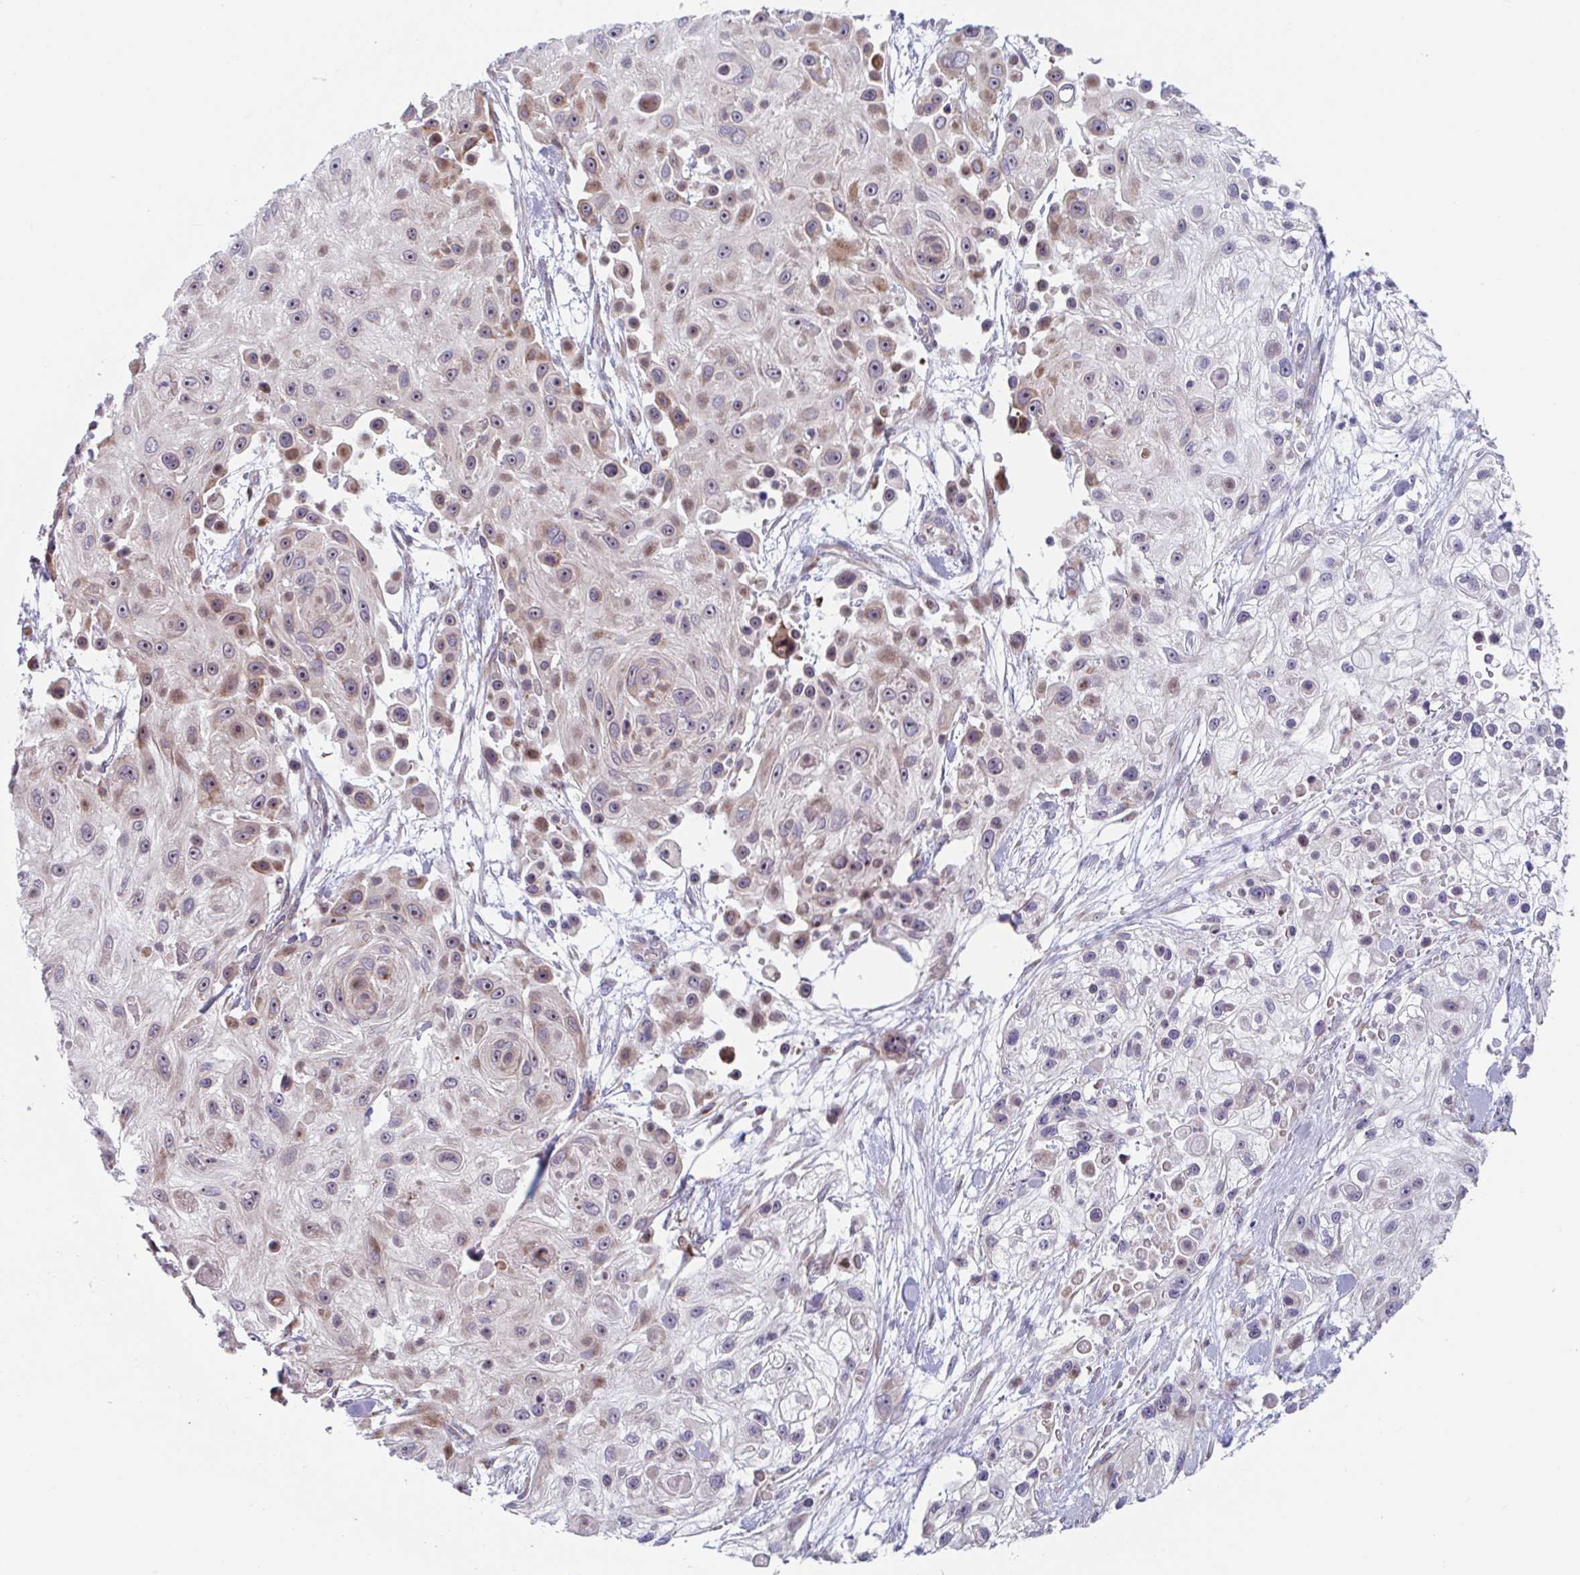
{"staining": {"intensity": "weak", "quantity": "25%-75%", "location": "cytoplasmic/membranous,nuclear"}, "tissue": "skin cancer", "cell_type": "Tumor cells", "image_type": "cancer", "snomed": [{"axis": "morphology", "description": "Squamous cell carcinoma, NOS"}, {"axis": "topography", "description": "Skin"}], "caption": "A brown stain labels weak cytoplasmic/membranous and nuclear expression of a protein in skin squamous cell carcinoma tumor cells.", "gene": "DUXA", "patient": {"sex": "male", "age": 67}}